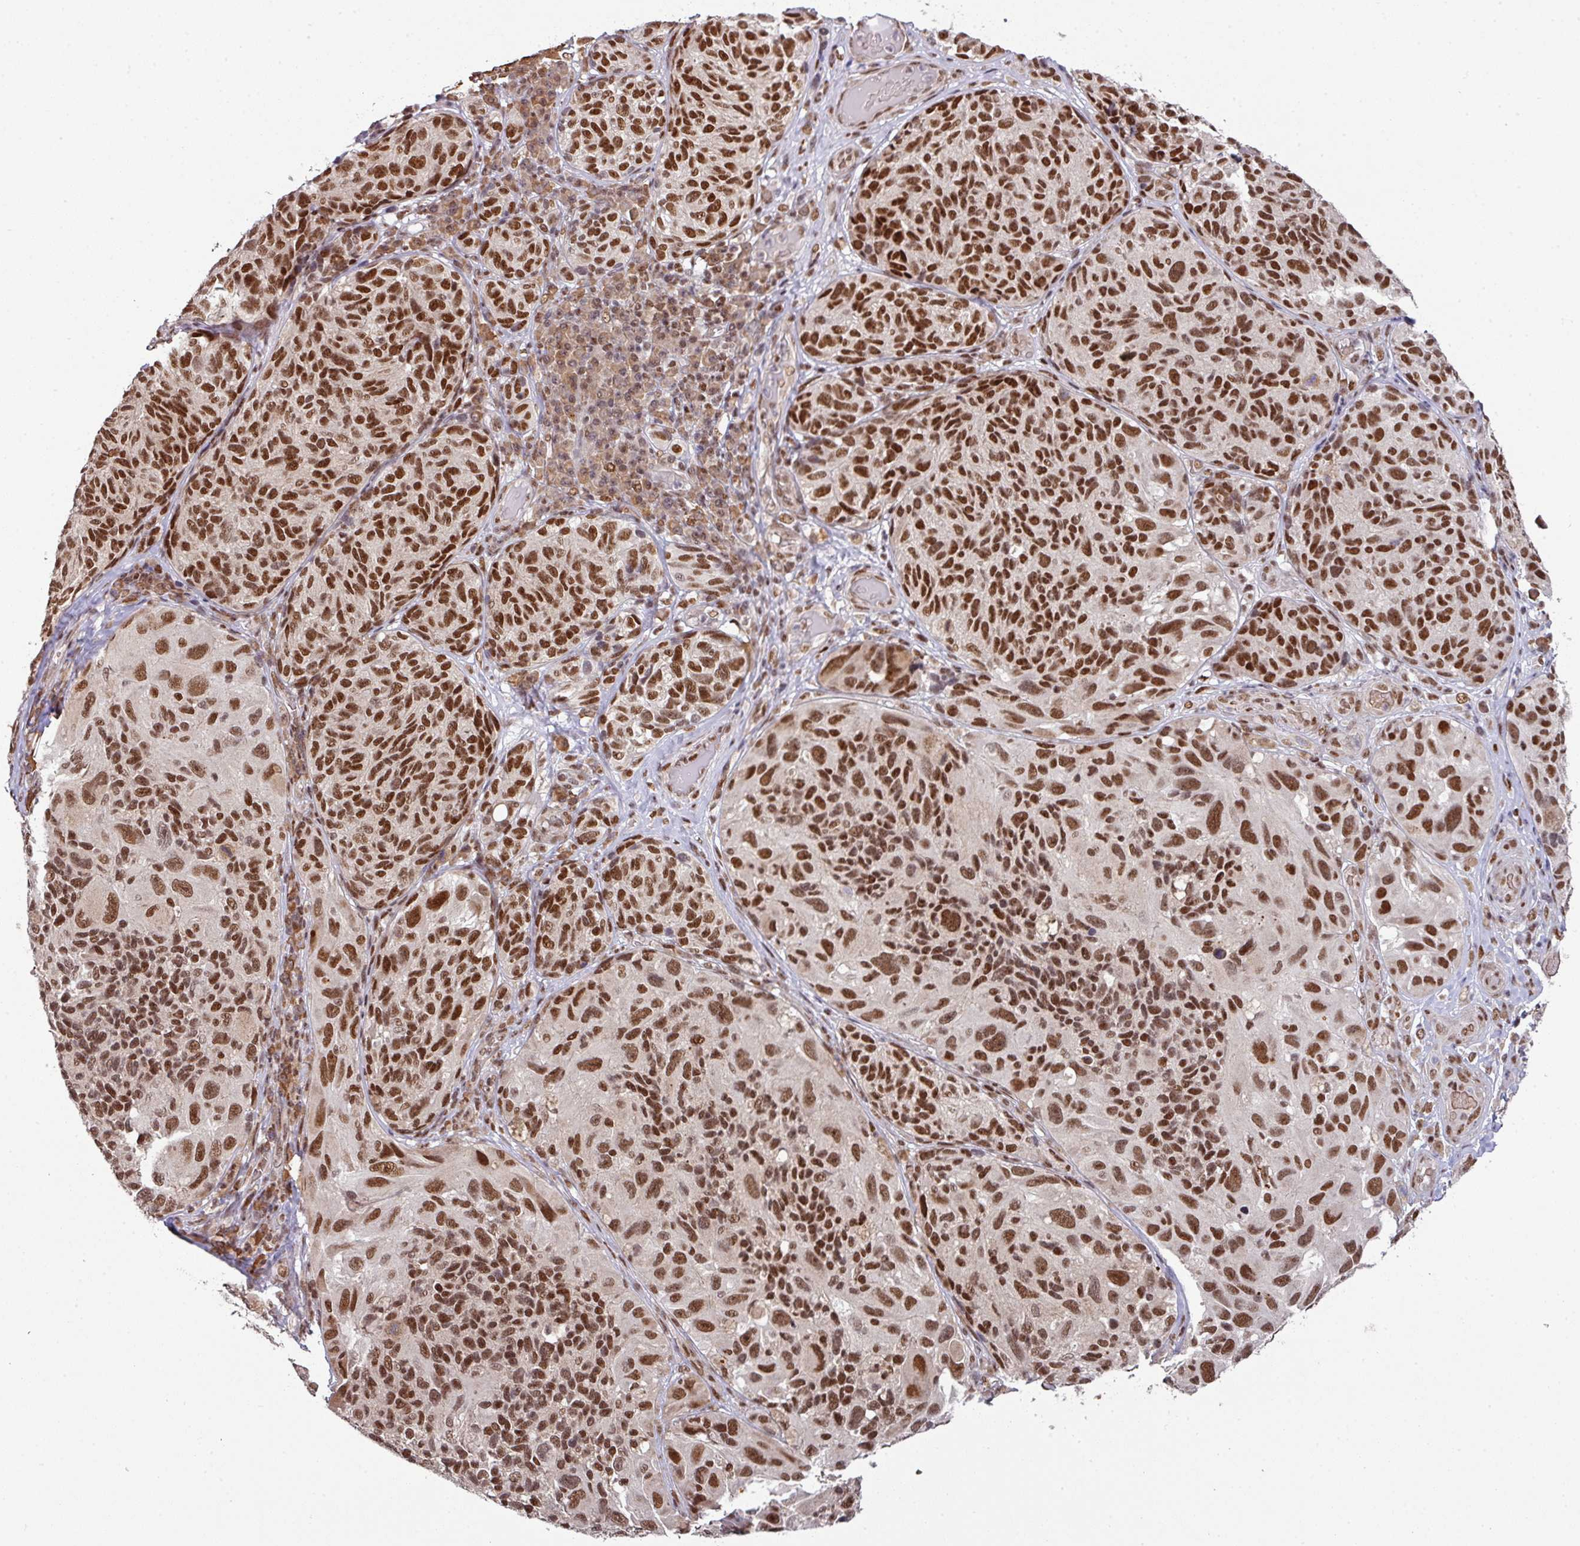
{"staining": {"intensity": "strong", "quantity": ">75%", "location": "nuclear"}, "tissue": "melanoma", "cell_type": "Tumor cells", "image_type": "cancer", "snomed": [{"axis": "morphology", "description": "Malignant melanoma, NOS"}, {"axis": "topography", "description": "Skin"}], "caption": "High-magnification brightfield microscopy of melanoma stained with DAB (brown) and counterstained with hematoxylin (blue). tumor cells exhibit strong nuclear positivity is present in approximately>75% of cells. (DAB = brown stain, brightfield microscopy at high magnification).", "gene": "PHF23", "patient": {"sex": "female", "age": 73}}